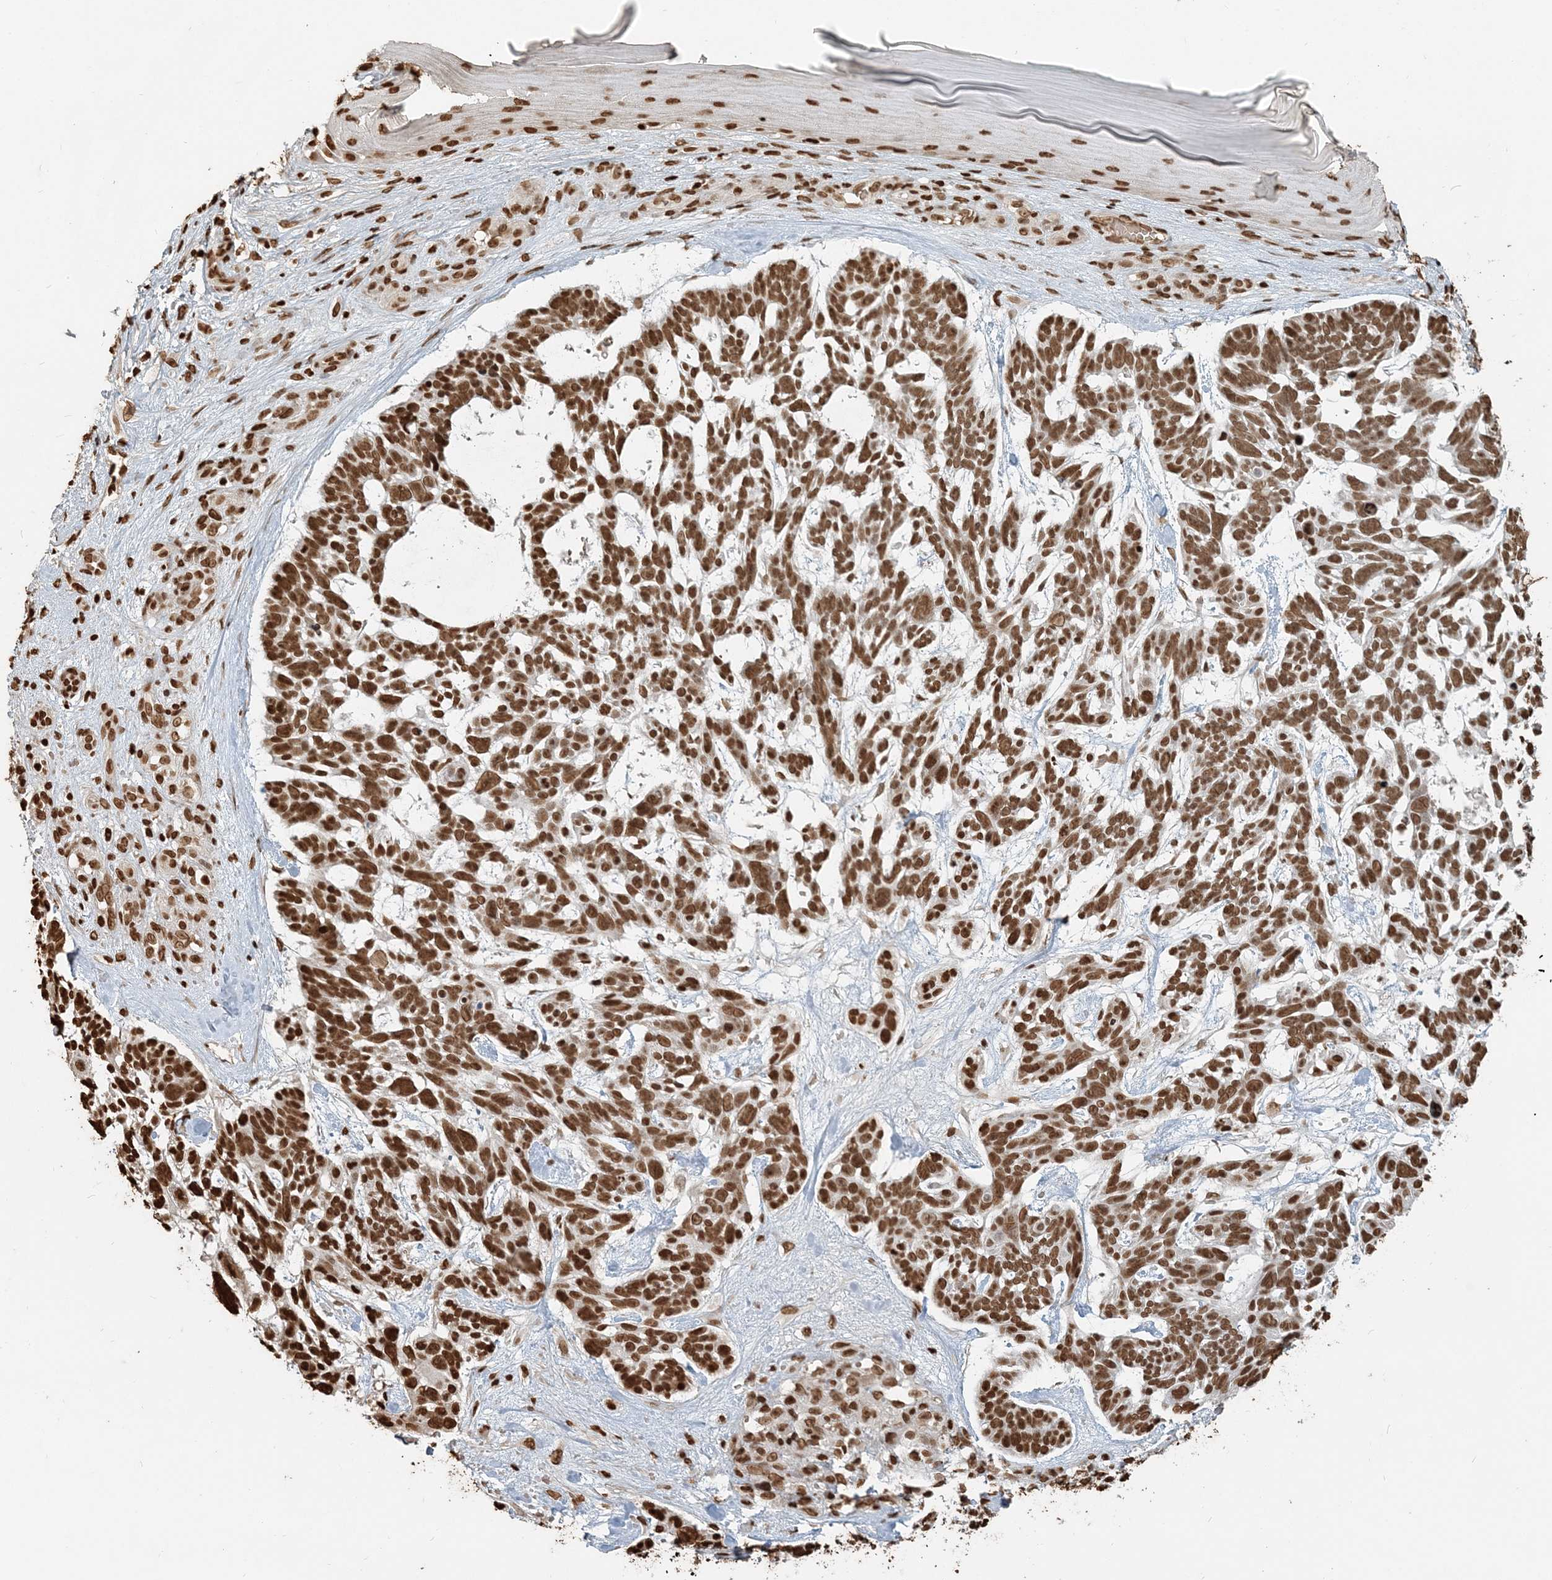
{"staining": {"intensity": "strong", "quantity": ">75%", "location": "nuclear"}, "tissue": "skin cancer", "cell_type": "Tumor cells", "image_type": "cancer", "snomed": [{"axis": "morphology", "description": "Basal cell carcinoma"}, {"axis": "topography", "description": "Skin"}], "caption": "There is high levels of strong nuclear staining in tumor cells of skin cancer, as demonstrated by immunohistochemical staining (brown color).", "gene": "H3-3B", "patient": {"sex": "male", "age": 88}}